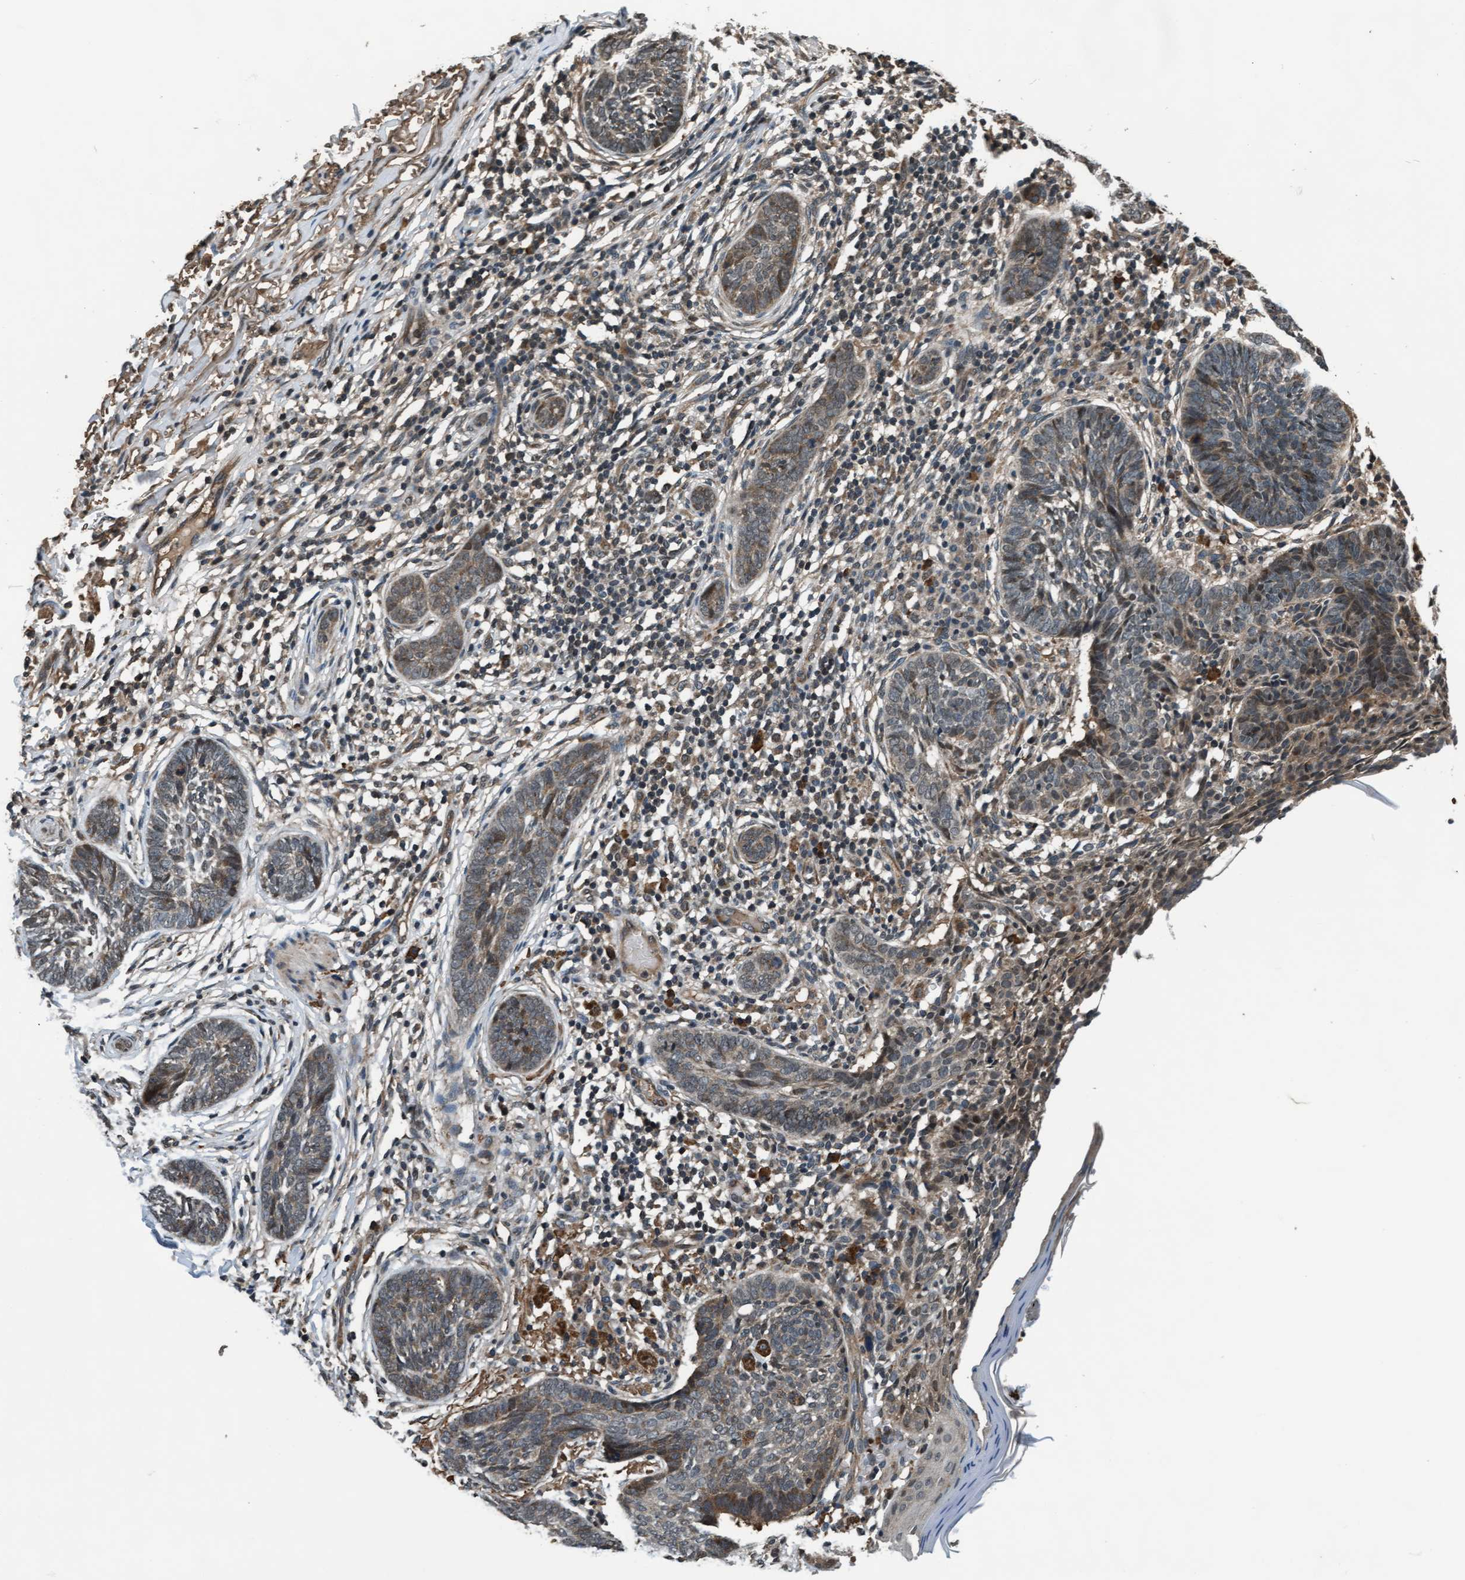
{"staining": {"intensity": "moderate", "quantity": "<25%", "location": "cytoplasmic/membranous,nuclear"}, "tissue": "skin cancer", "cell_type": "Tumor cells", "image_type": "cancer", "snomed": [{"axis": "morphology", "description": "Normal tissue, NOS"}, {"axis": "morphology", "description": "Basal cell carcinoma"}, {"axis": "topography", "description": "Skin"}], "caption": "Skin cancer (basal cell carcinoma) was stained to show a protein in brown. There is low levels of moderate cytoplasmic/membranous and nuclear positivity in approximately <25% of tumor cells. (Brightfield microscopy of DAB IHC at high magnification).", "gene": "WASF1", "patient": {"sex": "male", "age": 87}}